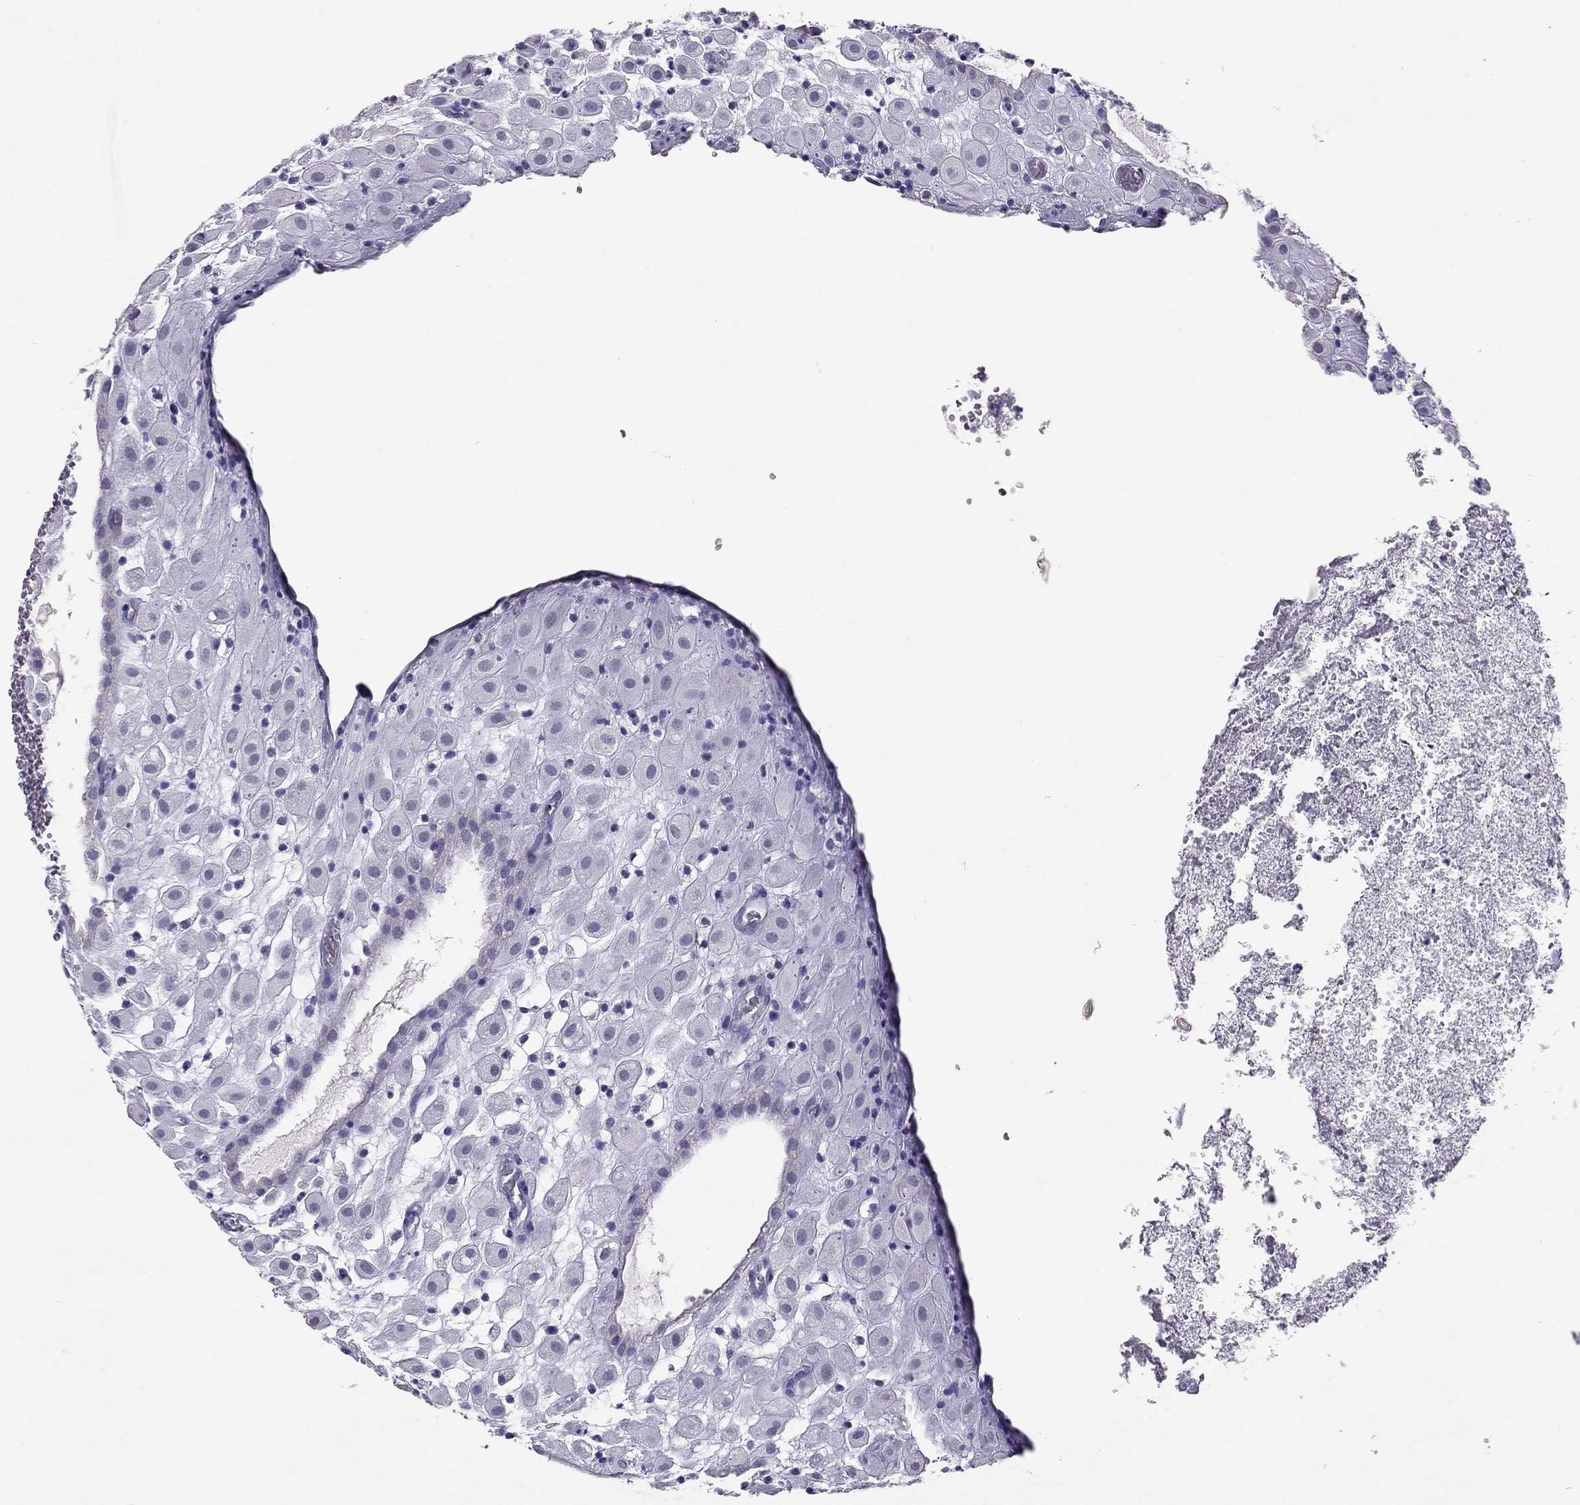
{"staining": {"intensity": "negative", "quantity": "none", "location": "none"}, "tissue": "placenta", "cell_type": "Decidual cells", "image_type": "normal", "snomed": [{"axis": "morphology", "description": "Normal tissue, NOS"}, {"axis": "topography", "description": "Placenta"}], "caption": "This is a histopathology image of immunohistochemistry (IHC) staining of unremarkable placenta, which shows no expression in decidual cells.", "gene": "PSMB11", "patient": {"sex": "female", "age": 24}}